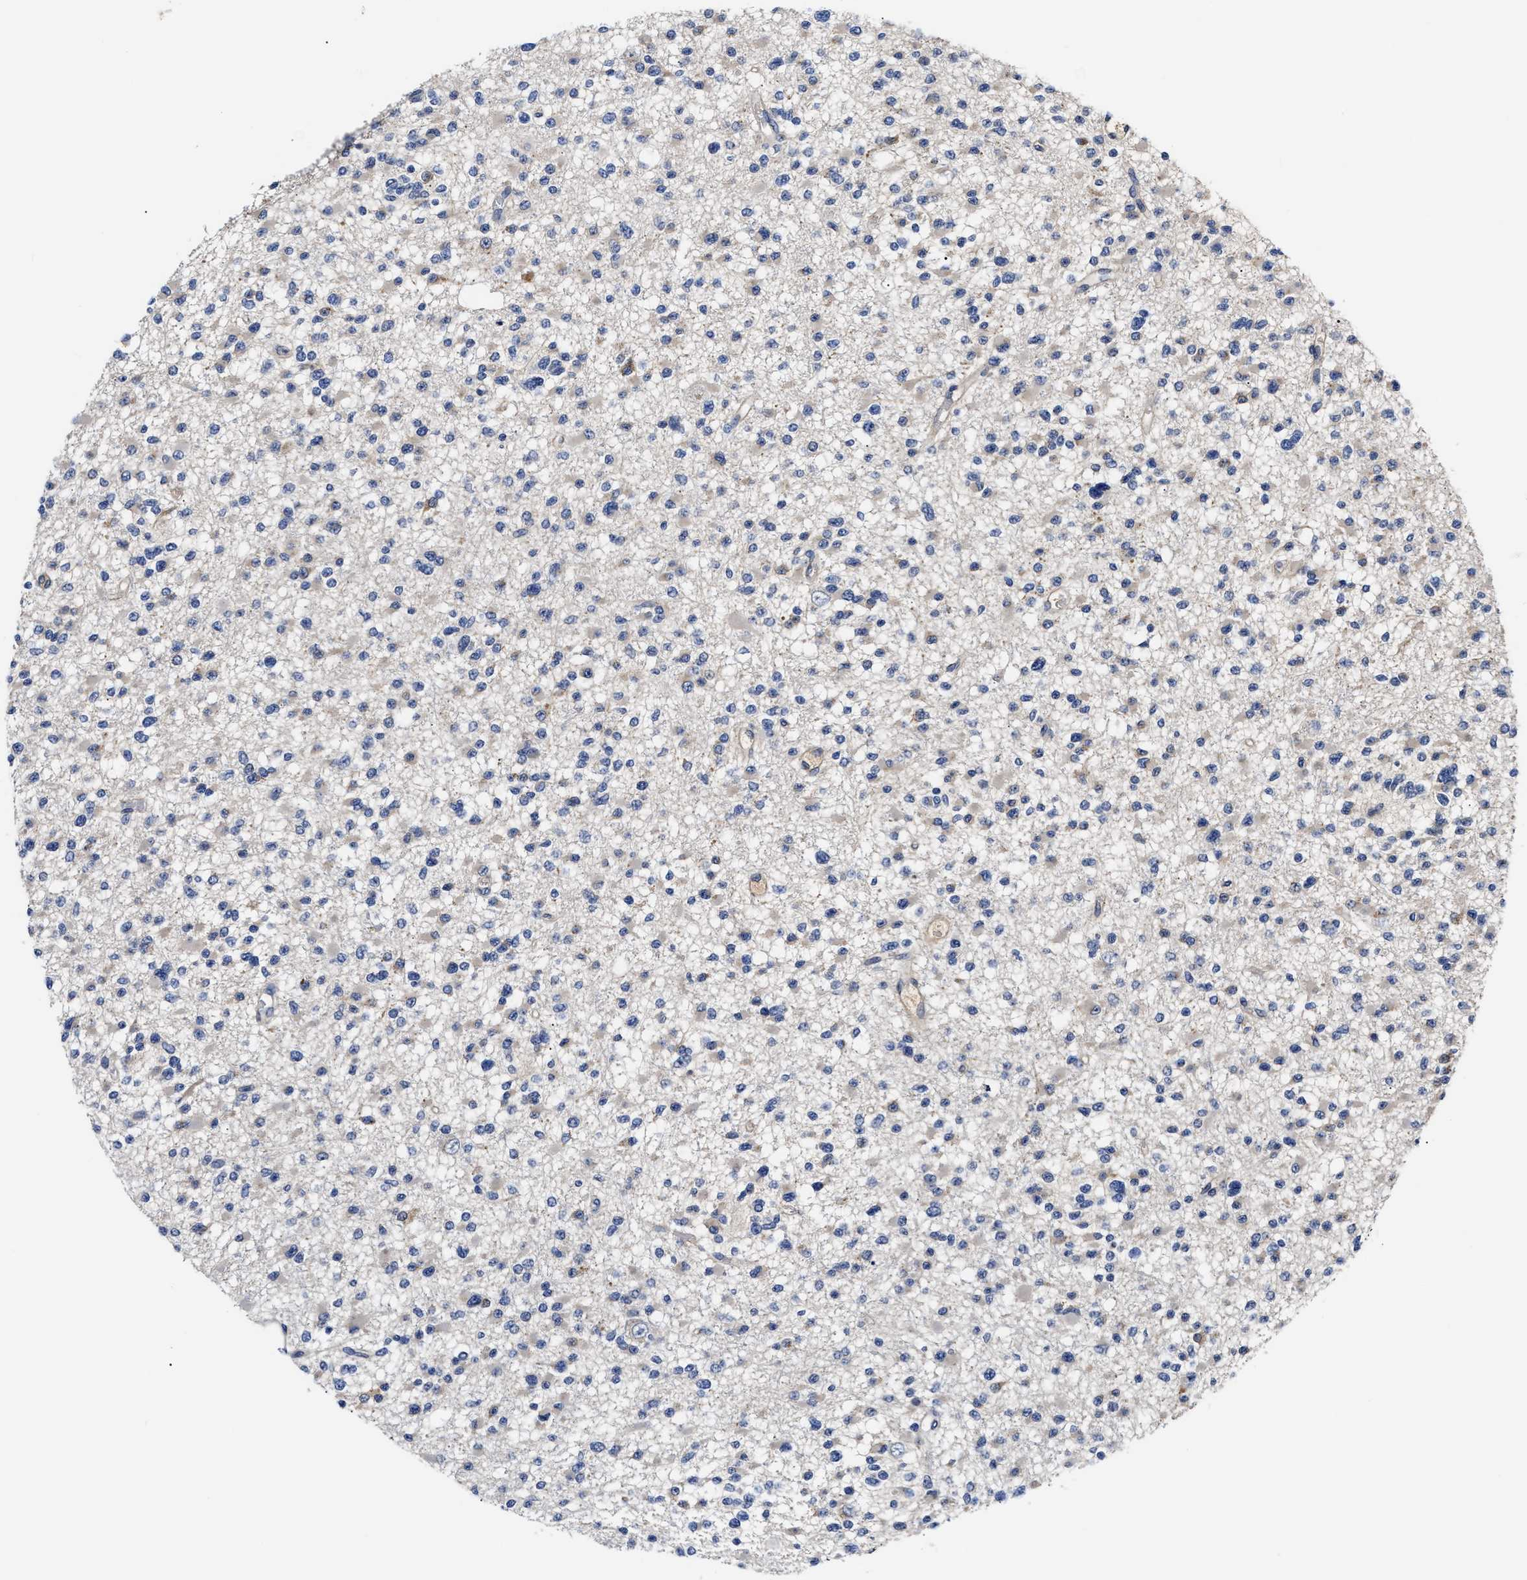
{"staining": {"intensity": "negative", "quantity": "none", "location": "none"}, "tissue": "glioma", "cell_type": "Tumor cells", "image_type": "cancer", "snomed": [{"axis": "morphology", "description": "Glioma, malignant, Low grade"}, {"axis": "topography", "description": "Brain"}], "caption": "DAB immunohistochemical staining of glioma demonstrates no significant expression in tumor cells.", "gene": "CCDC146", "patient": {"sex": "female", "age": 22}}